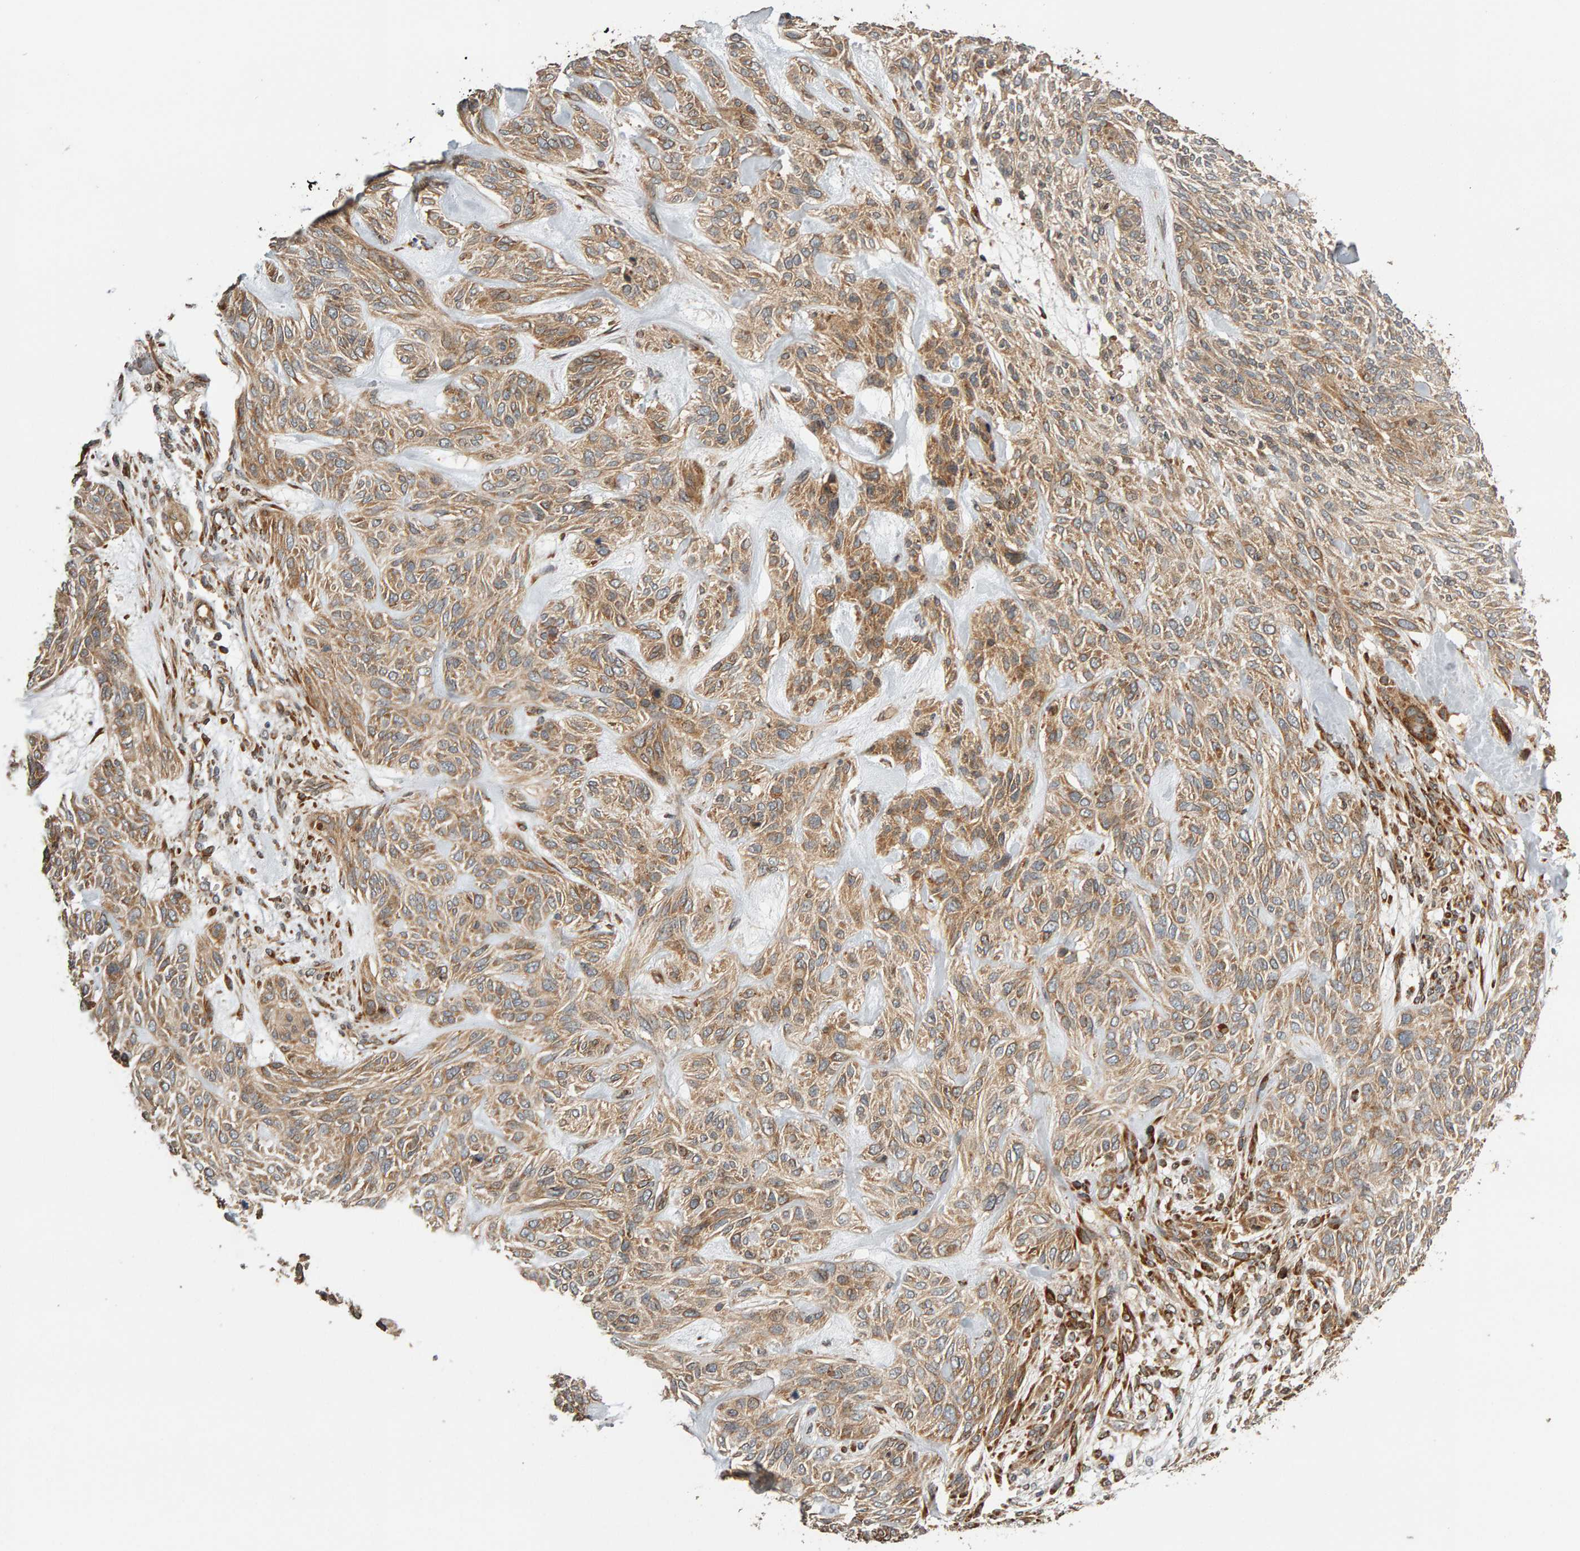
{"staining": {"intensity": "moderate", "quantity": ">75%", "location": "cytoplasmic/membranous"}, "tissue": "skin cancer", "cell_type": "Tumor cells", "image_type": "cancer", "snomed": [{"axis": "morphology", "description": "Basal cell carcinoma"}, {"axis": "topography", "description": "Skin"}], "caption": "Moderate cytoplasmic/membranous staining for a protein is appreciated in approximately >75% of tumor cells of skin cancer (basal cell carcinoma) using immunohistochemistry.", "gene": "ZFAND1", "patient": {"sex": "male", "age": 55}}